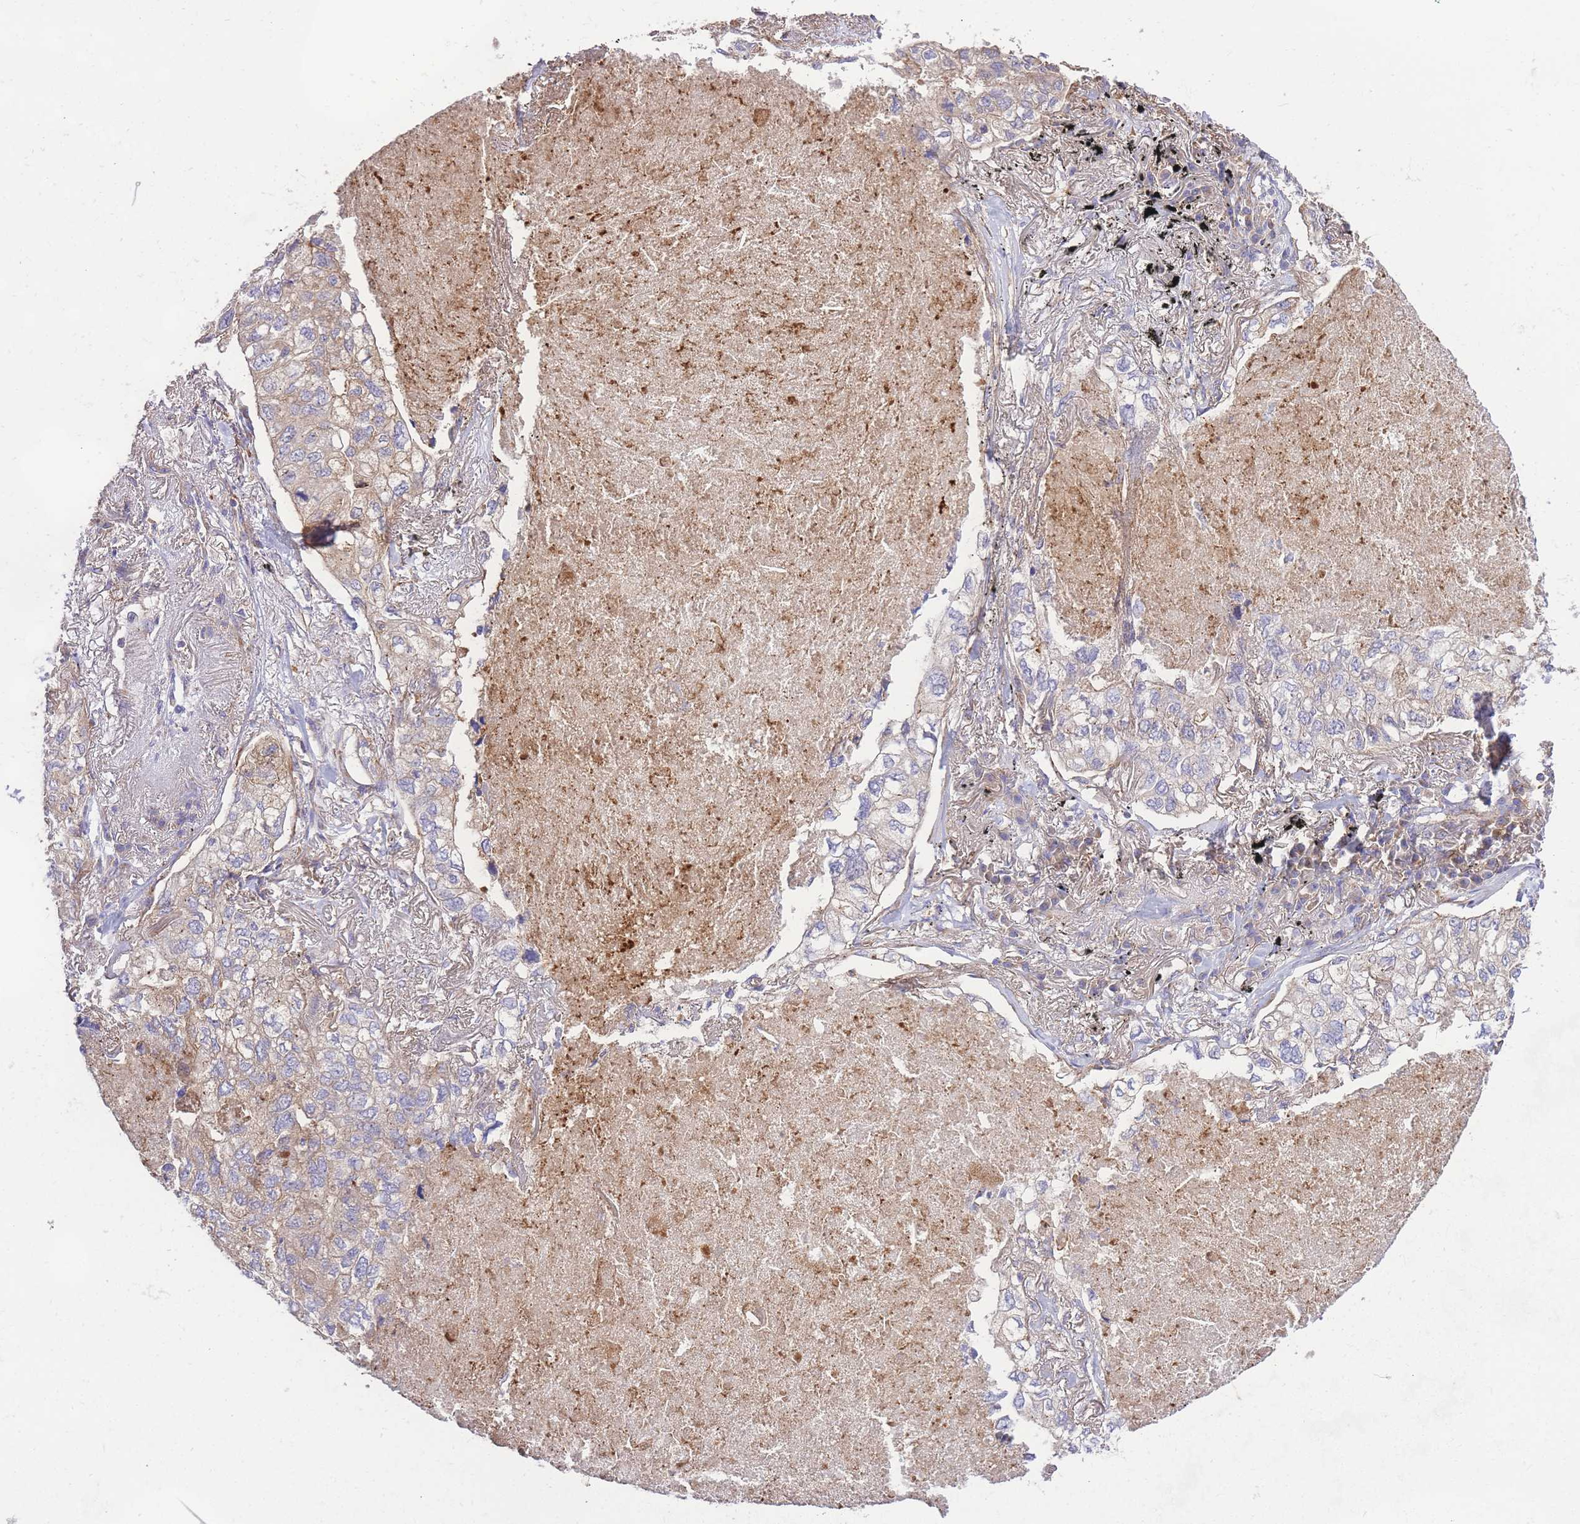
{"staining": {"intensity": "weak", "quantity": "<25%", "location": "cytoplasmic/membranous"}, "tissue": "lung cancer", "cell_type": "Tumor cells", "image_type": "cancer", "snomed": [{"axis": "morphology", "description": "Adenocarcinoma, NOS"}, {"axis": "topography", "description": "Lung"}], "caption": "Immunohistochemistry (IHC) histopathology image of lung cancer (adenocarcinoma) stained for a protein (brown), which shows no staining in tumor cells.", "gene": "INSYN2B", "patient": {"sex": "male", "age": 65}}